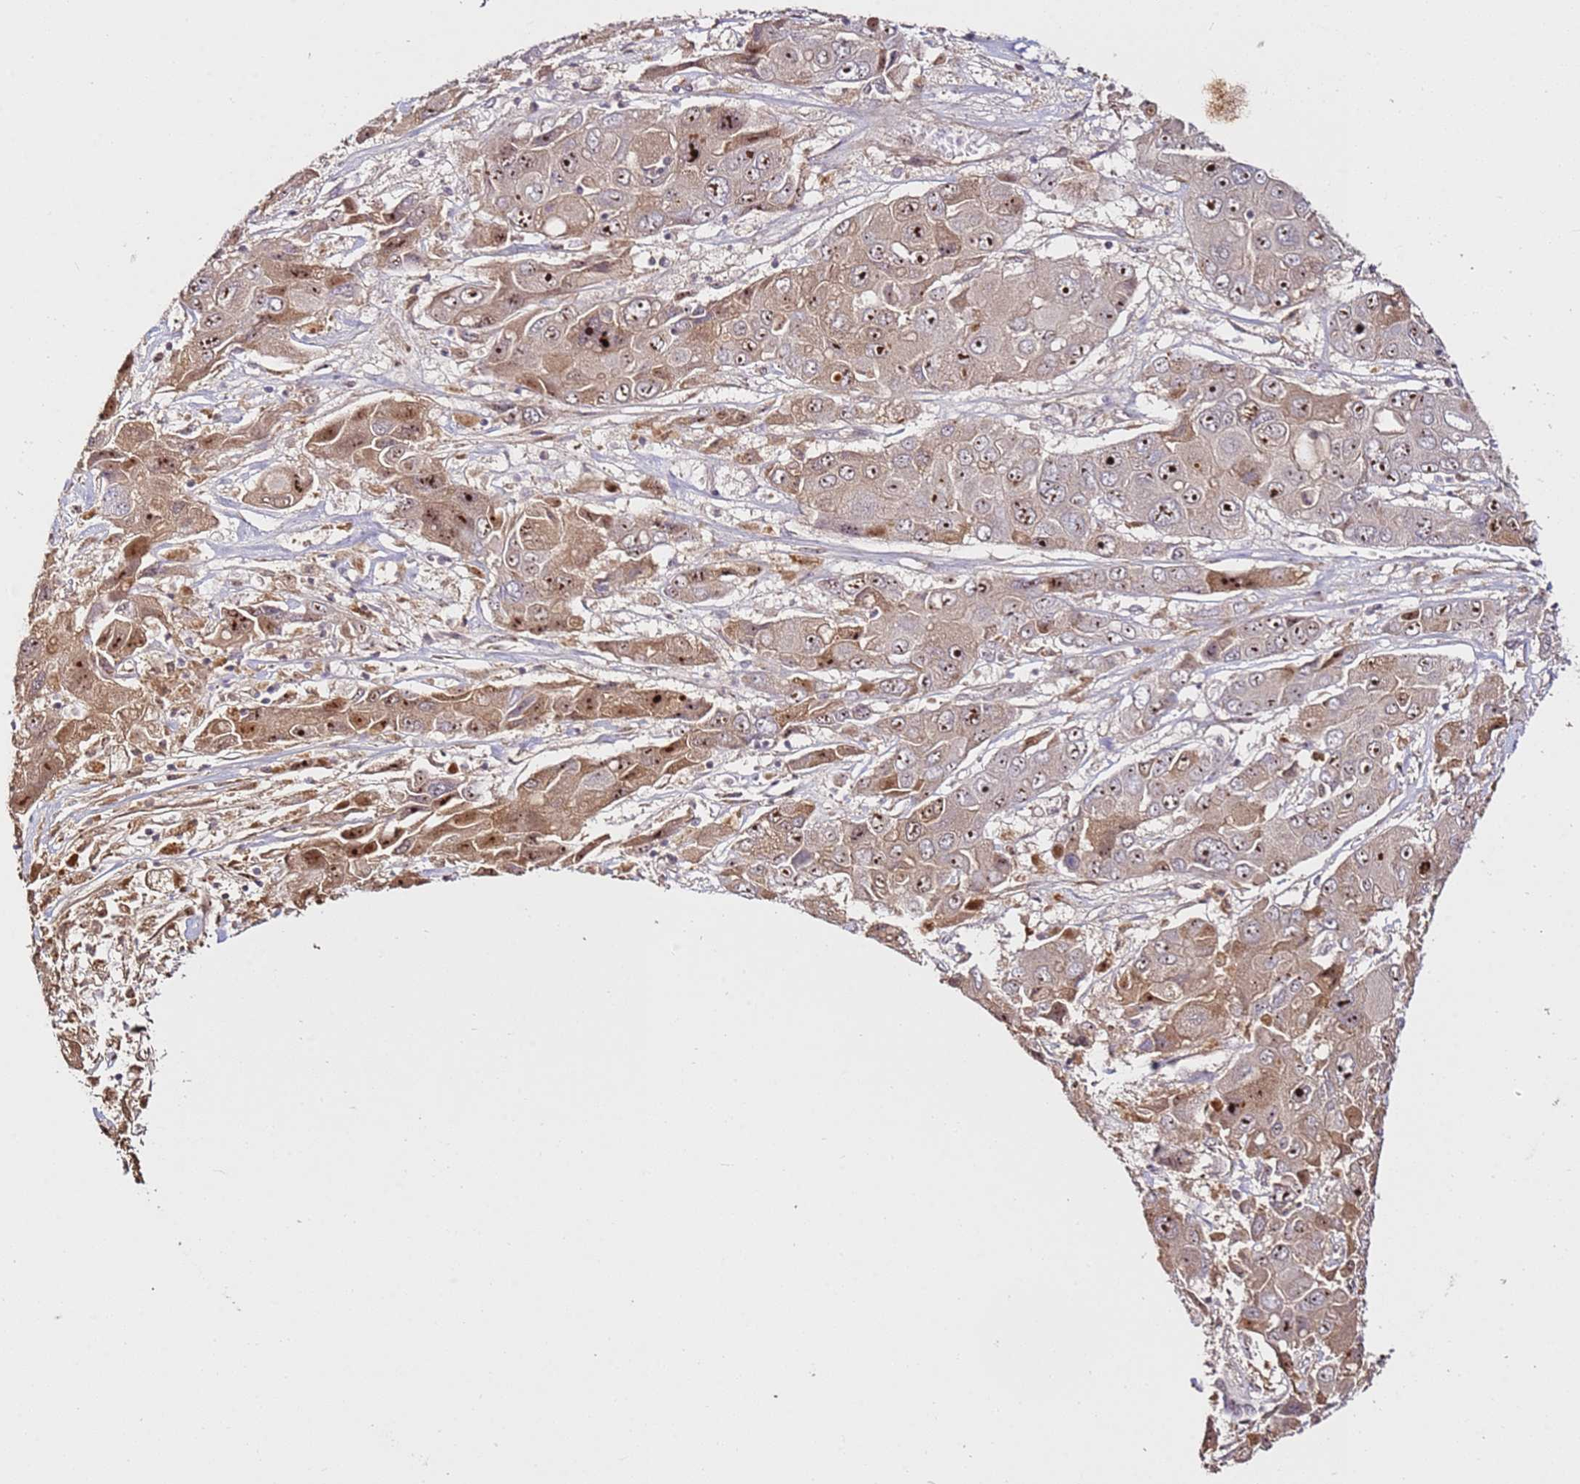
{"staining": {"intensity": "moderate", "quantity": ">75%", "location": "cytoplasmic/membranous,nuclear"}, "tissue": "liver cancer", "cell_type": "Tumor cells", "image_type": "cancer", "snomed": [{"axis": "morphology", "description": "Cholangiocarcinoma"}, {"axis": "topography", "description": "Liver"}], "caption": "Liver cancer (cholangiocarcinoma) was stained to show a protein in brown. There is medium levels of moderate cytoplasmic/membranous and nuclear staining in approximately >75% of tumor cells.", "gene": "DDX27", "patient": {"sex": "male", "age": 67}}